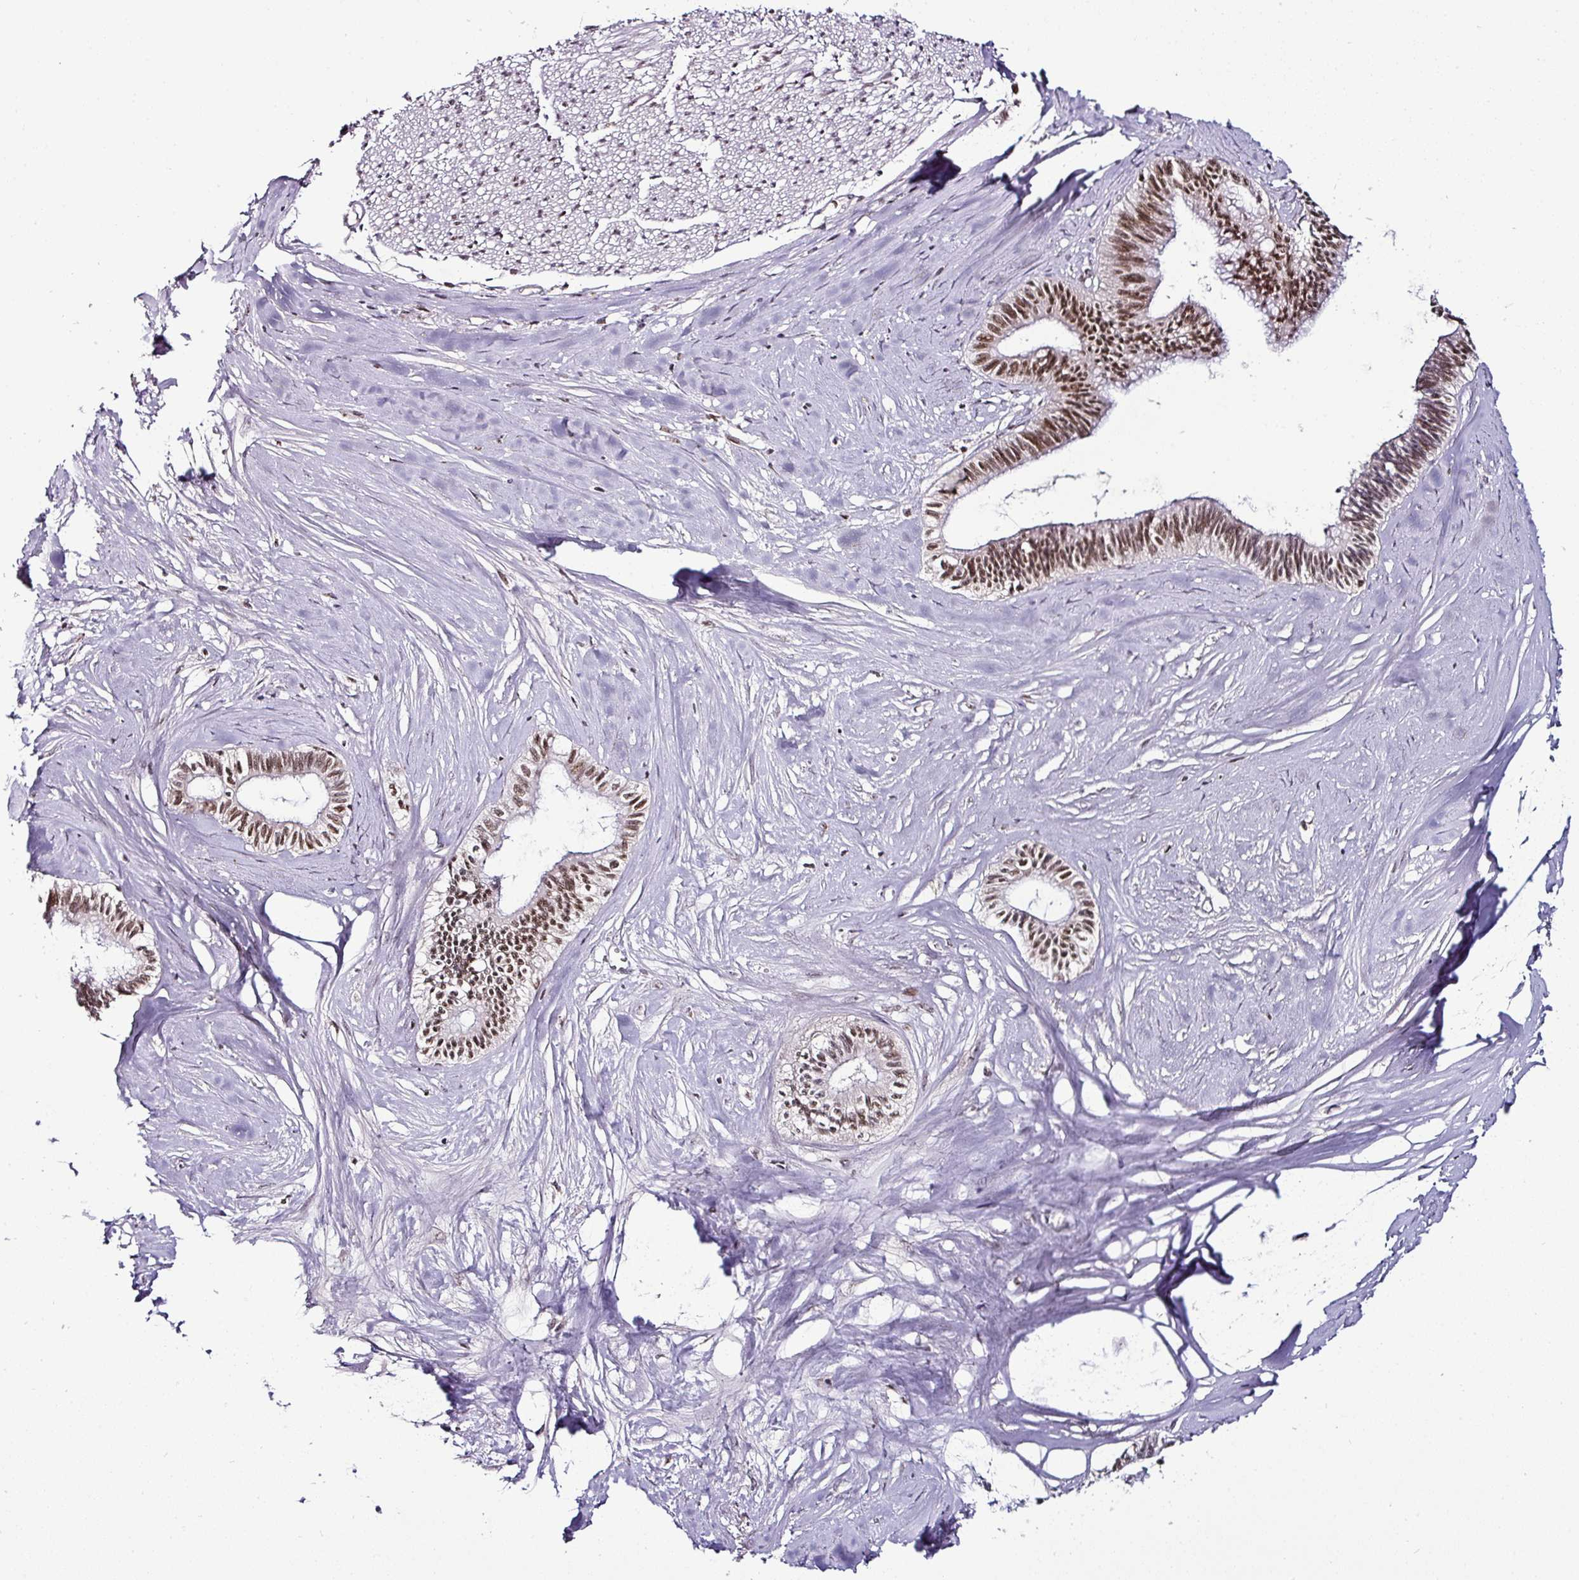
{"staining": {"intensity": "moderate", "quantity": ">75%", "location": "nuclear"}, "tissue": "pancreatic cancer", "cell_type": "Tumor cells", "image_type": "cancer", "snomed": [{"axis": "morphology", "description": "Adenocarcinoma, NOS"}, {"axis": "topography", "description": "Pancreas"}], "caption": "Human pancreatic cancer stained with a protein marker shows moderate staining in tumor cells.", "gene": "KLF16", "patient": {"sex": "male", "age": 71}}